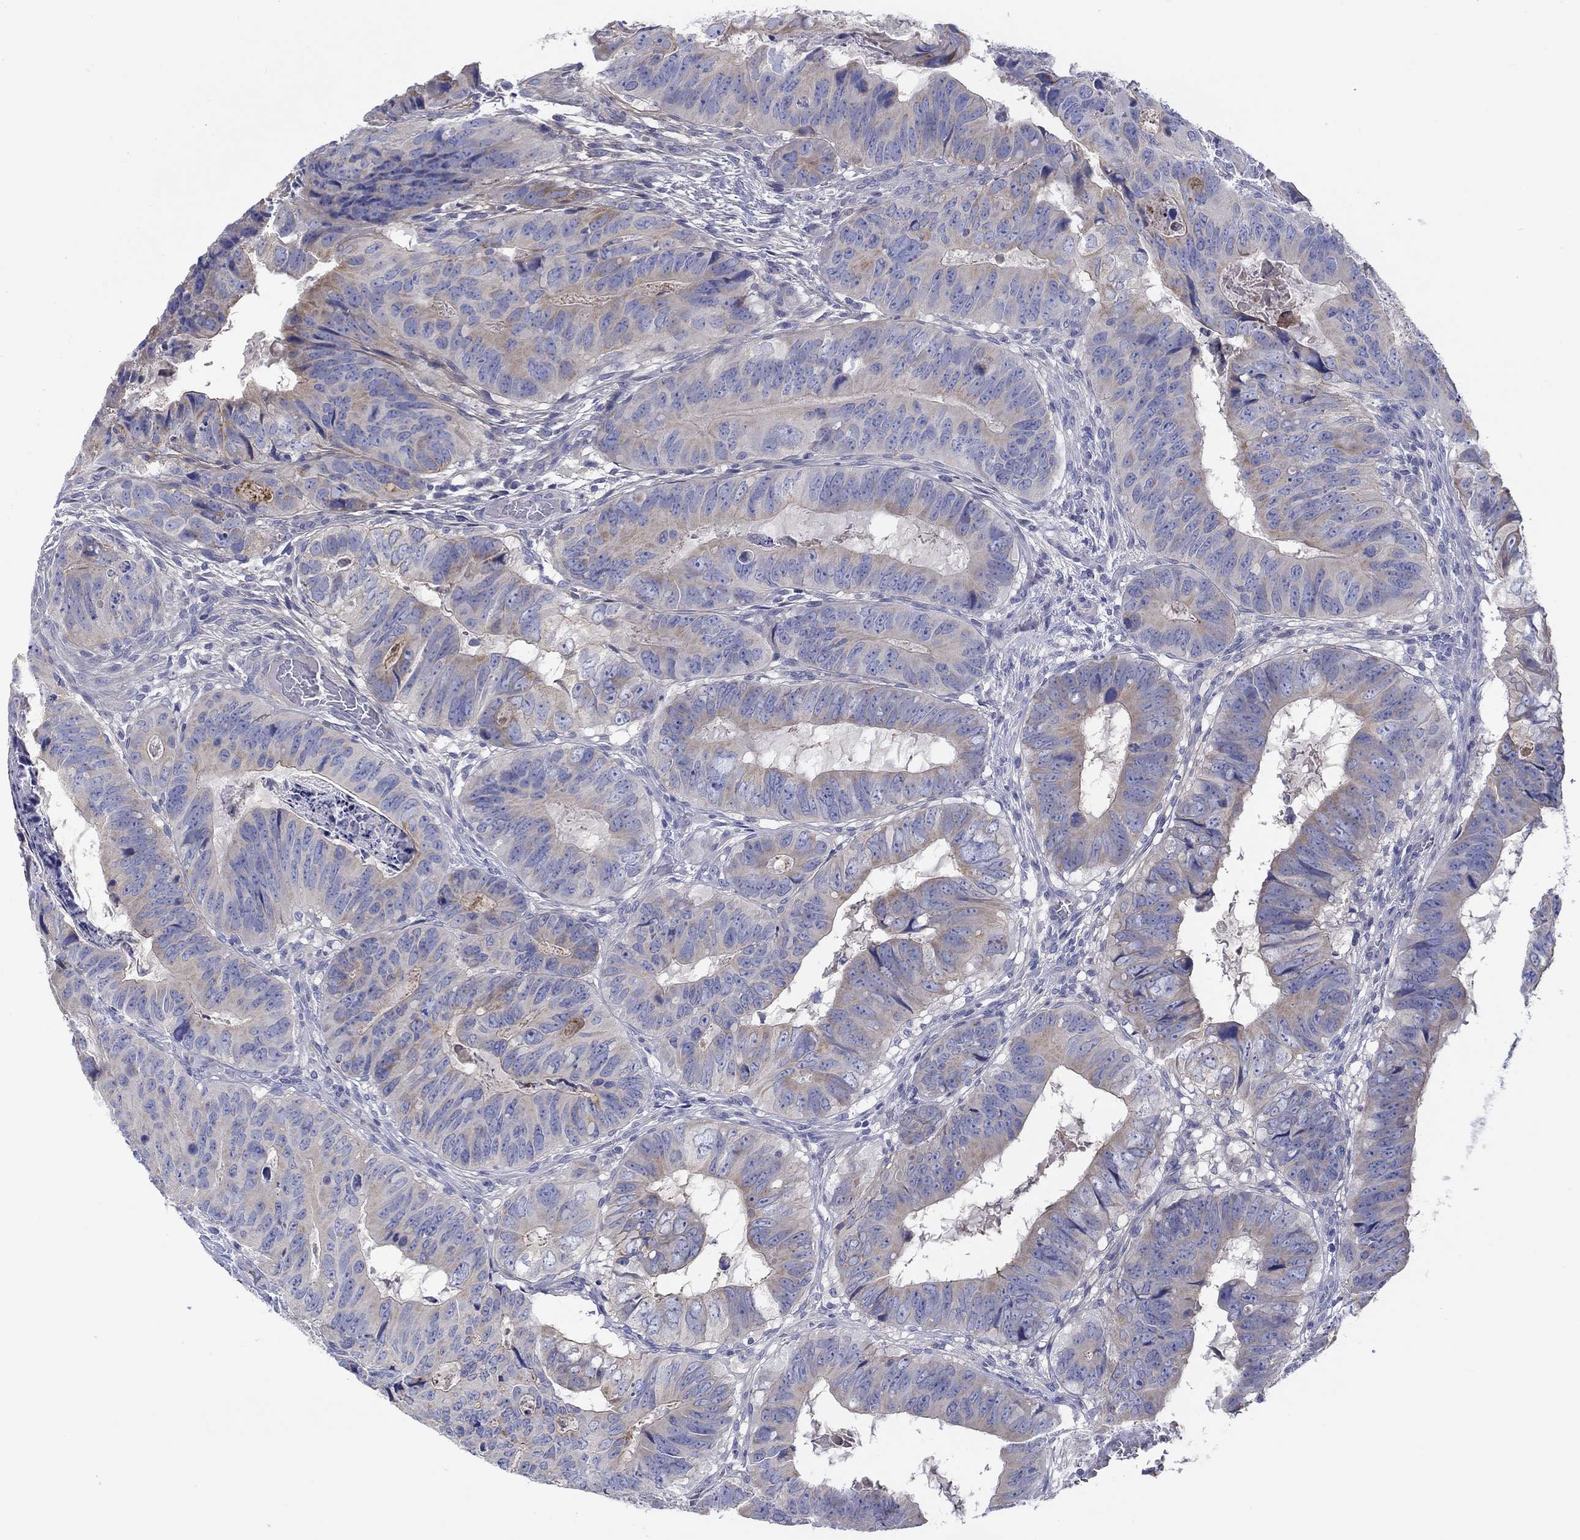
{"staining": {"intensity": "weak", "quantity": "25%-75%", "location": "cytoplasmic/membranous"}, "tissue": "colorectal cancer", "cell_type": "Tumor cells", "image_type": "cancer", "snomed": [{"axis": "morphology", "description": "Adenocarcinoma, NOS"}, {"axis": "topography", "description": "Colon"}], "caption": "Immunohistochemical staining of colorectal cancer (adenocarcinoma) exhibits low levels of weak cytoplasmic/membranous staining in approximately 25%-75% of tumor cells. (Brightfield microscopy of DAB IHC at high magnification).", "gene": "HAPLN4", "patient": {"sex": "male", "age": 79}}